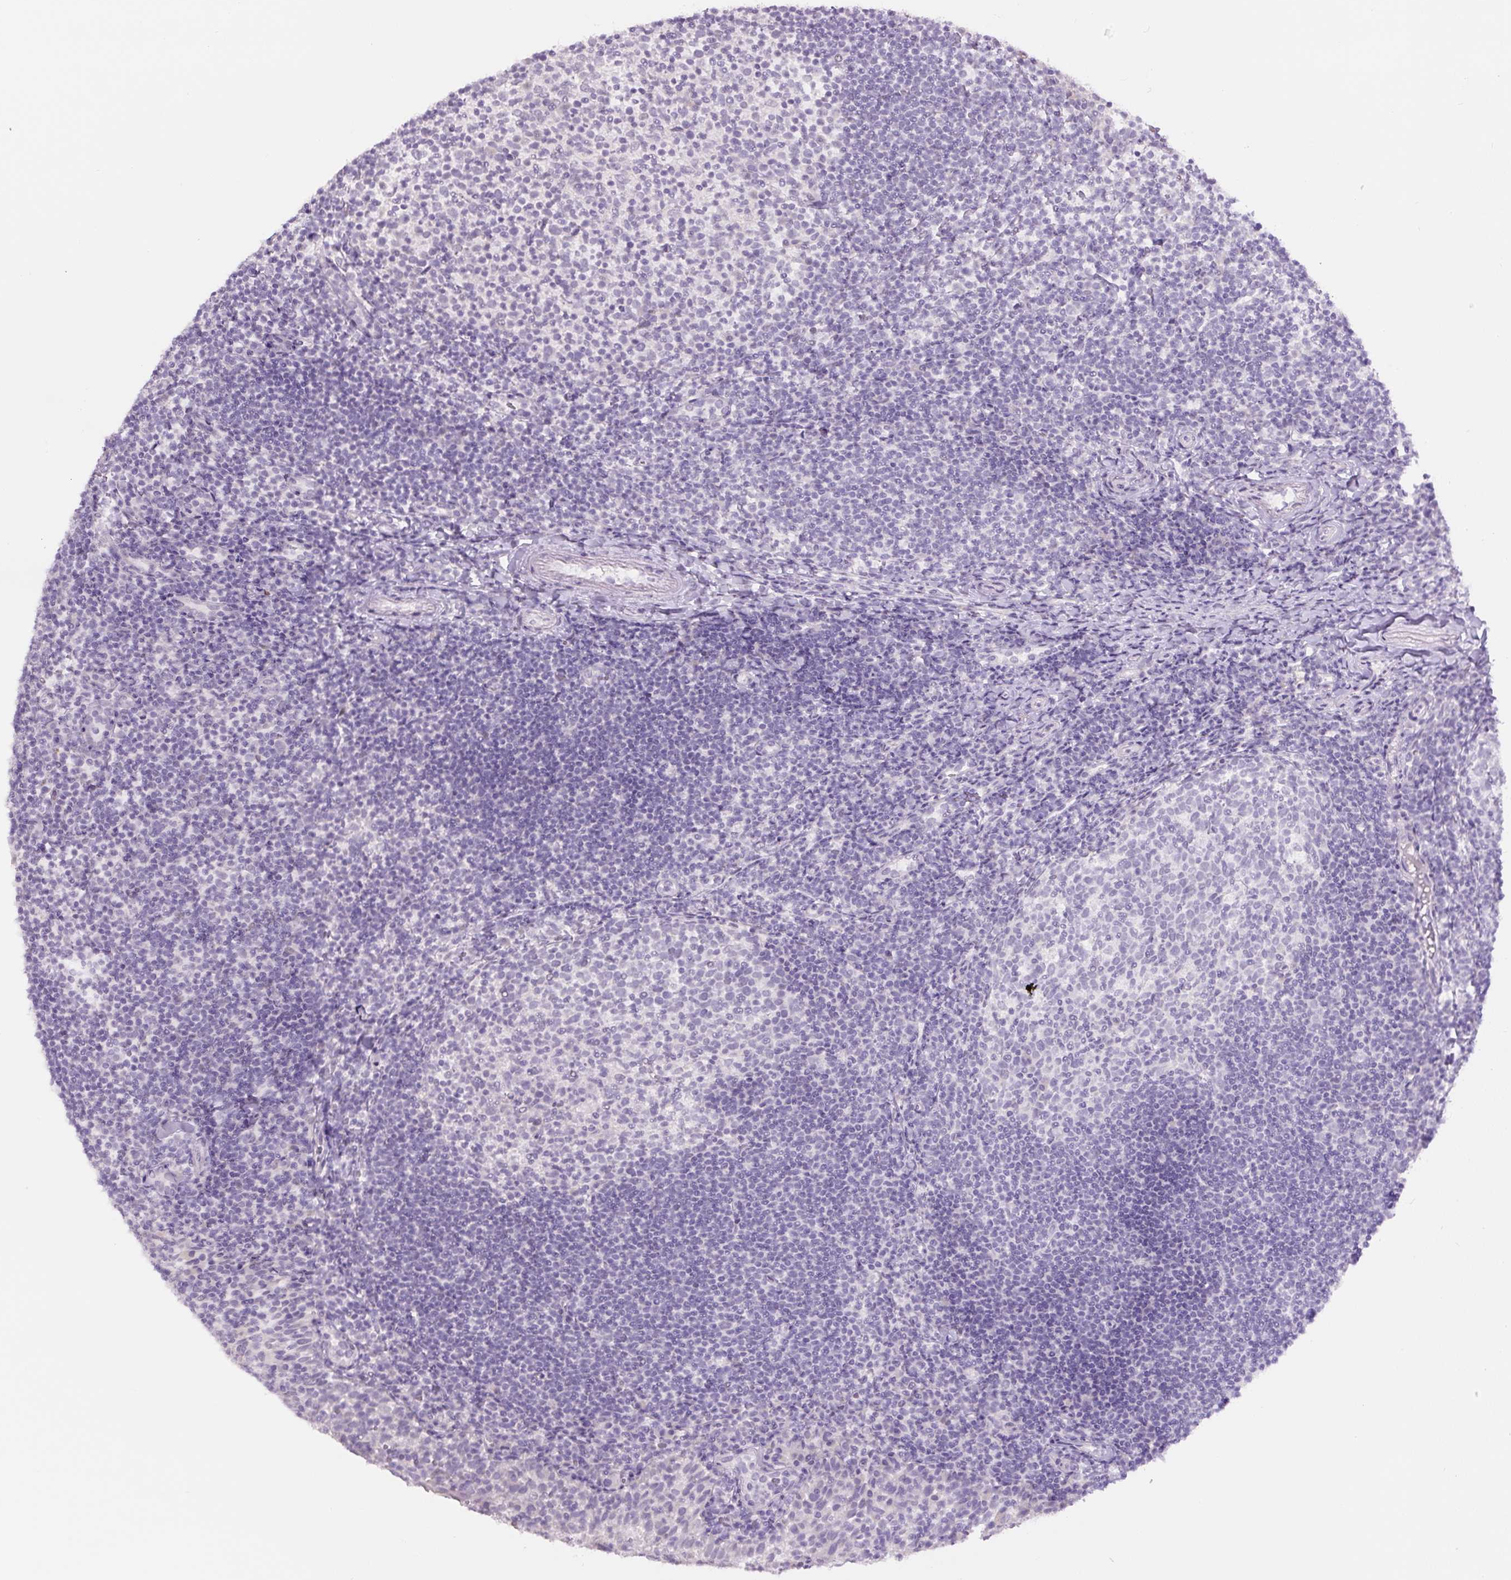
{"staining": {"intensity": "negative", "quantity": "none", "location": "none"}, "tissue": "tonsil", "cell_type": "Germinal center cells", "image_type": "normal", "snomed": [{"axis": "morphology", "description": "Normal tissue, NOS"}, {"axis": "topography", "description": "Tonsil"}], "caption": "A histopathology image of human tonsil is negative for staining in germinal center cells. Brightfield microscopy of immunohistochemistry (IHC) stained with DAB (3,3'-diaminobenzidine) (brown) and hematoxylin (blue), captured at high magnification.", "gene": "SIX1", "patient": {"sex": "female", "age": 10}}